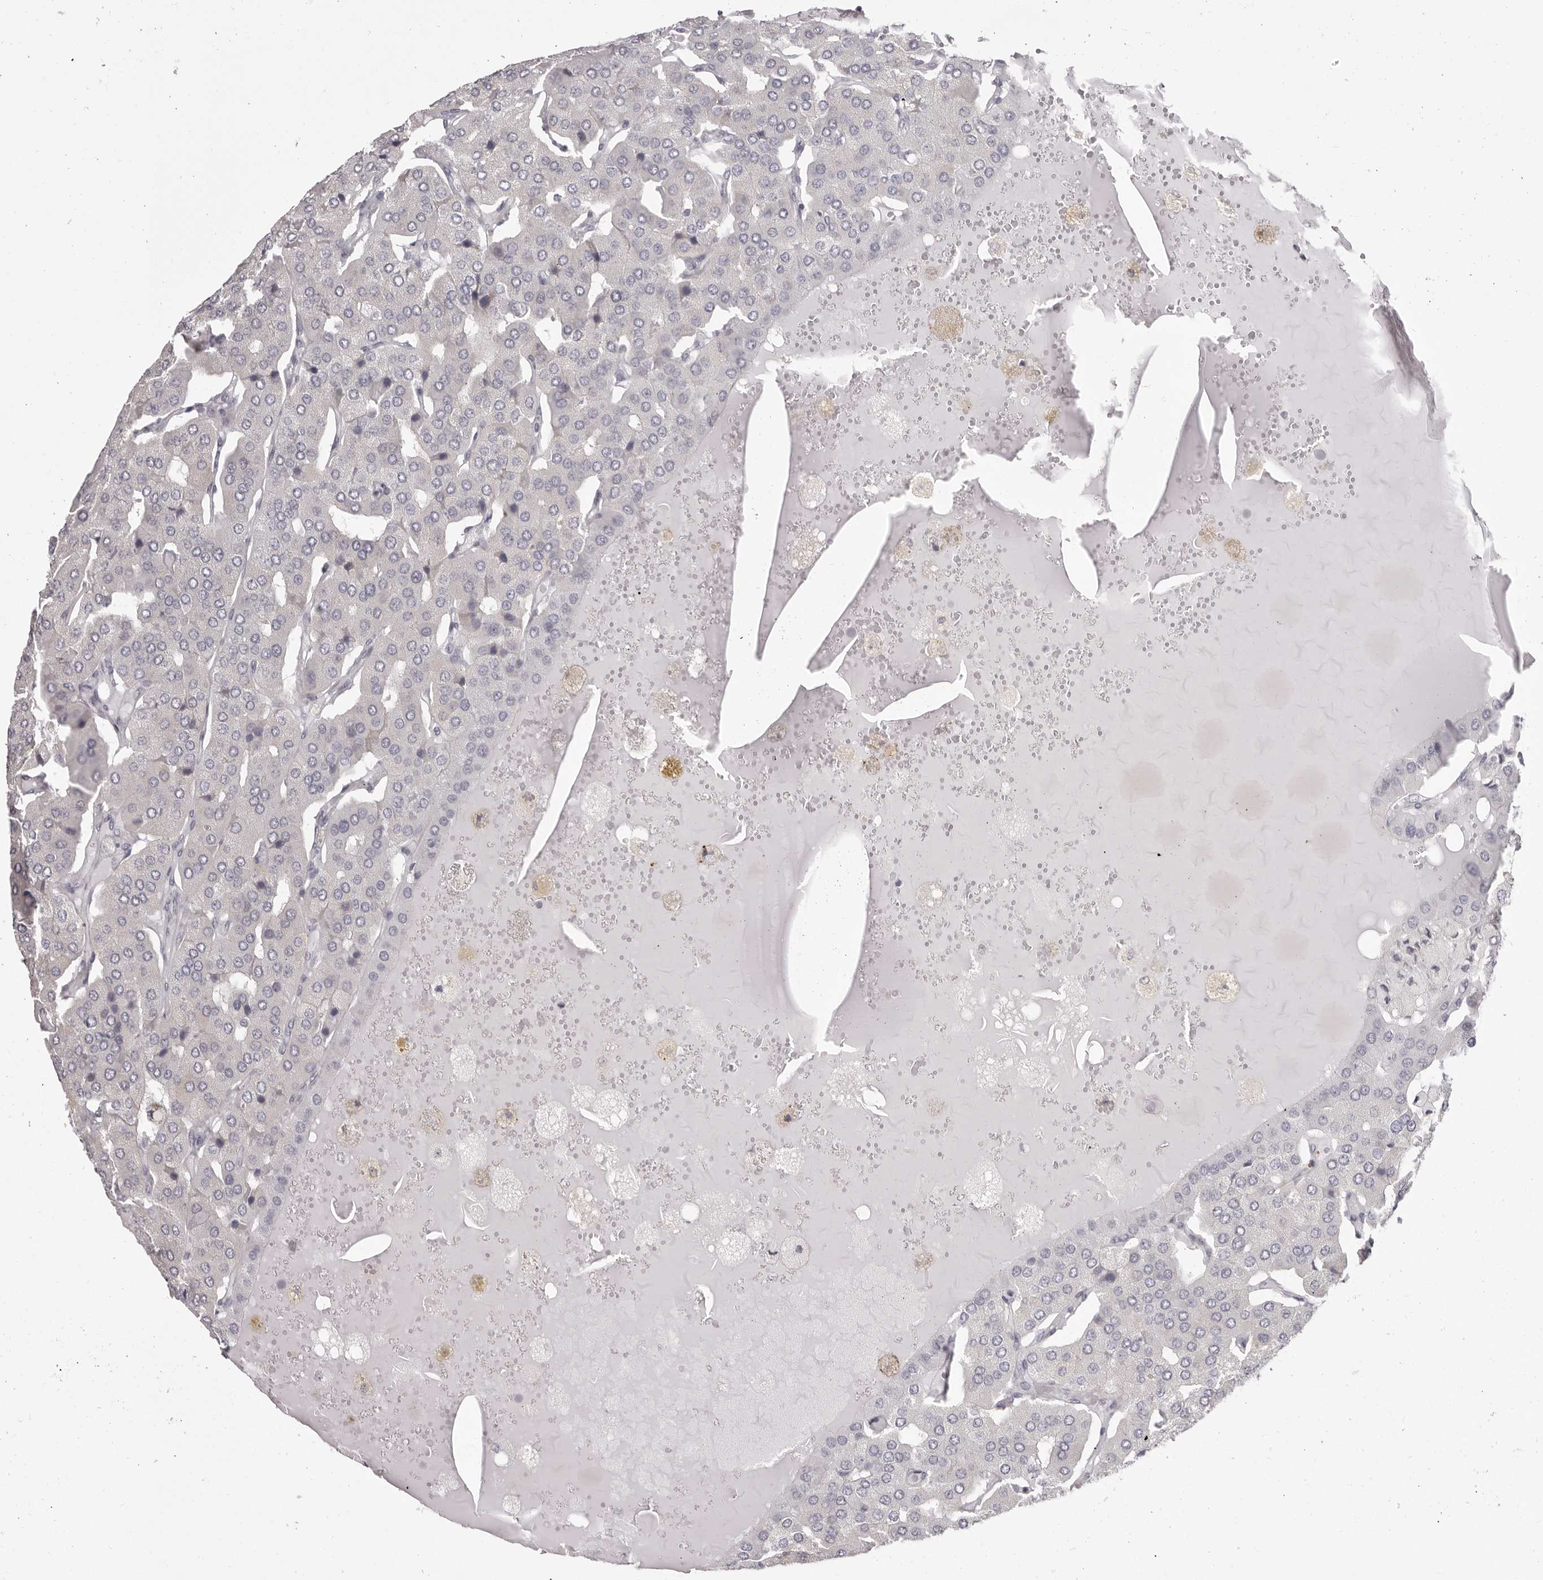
{"staining": {"intensity": "negative", "quantity": "none", "location": "none"}, "tissue": "parathyroid gland", "cell_type": "Glandular cells", "image_type": "normal", "snomed": [{"axis": "morphology", "description": "Normal tissue, NOS"}, {"axis": "morphology", "description": "Adenoma, NOS"}, {"axis": "topography", "description": "Parathyroid gland"}], "caption": "A photomicrograph of parathyroid gland stained for a protein shows no brown staining in glandular cells. The staining was performed using DAB to visualize the protein expression in brown, while the nuclei were stained in blue with hematoxylin (Magnification: 20x).", "gene": "OTUD3", "patient": {"sex": "female", "age": 86}}